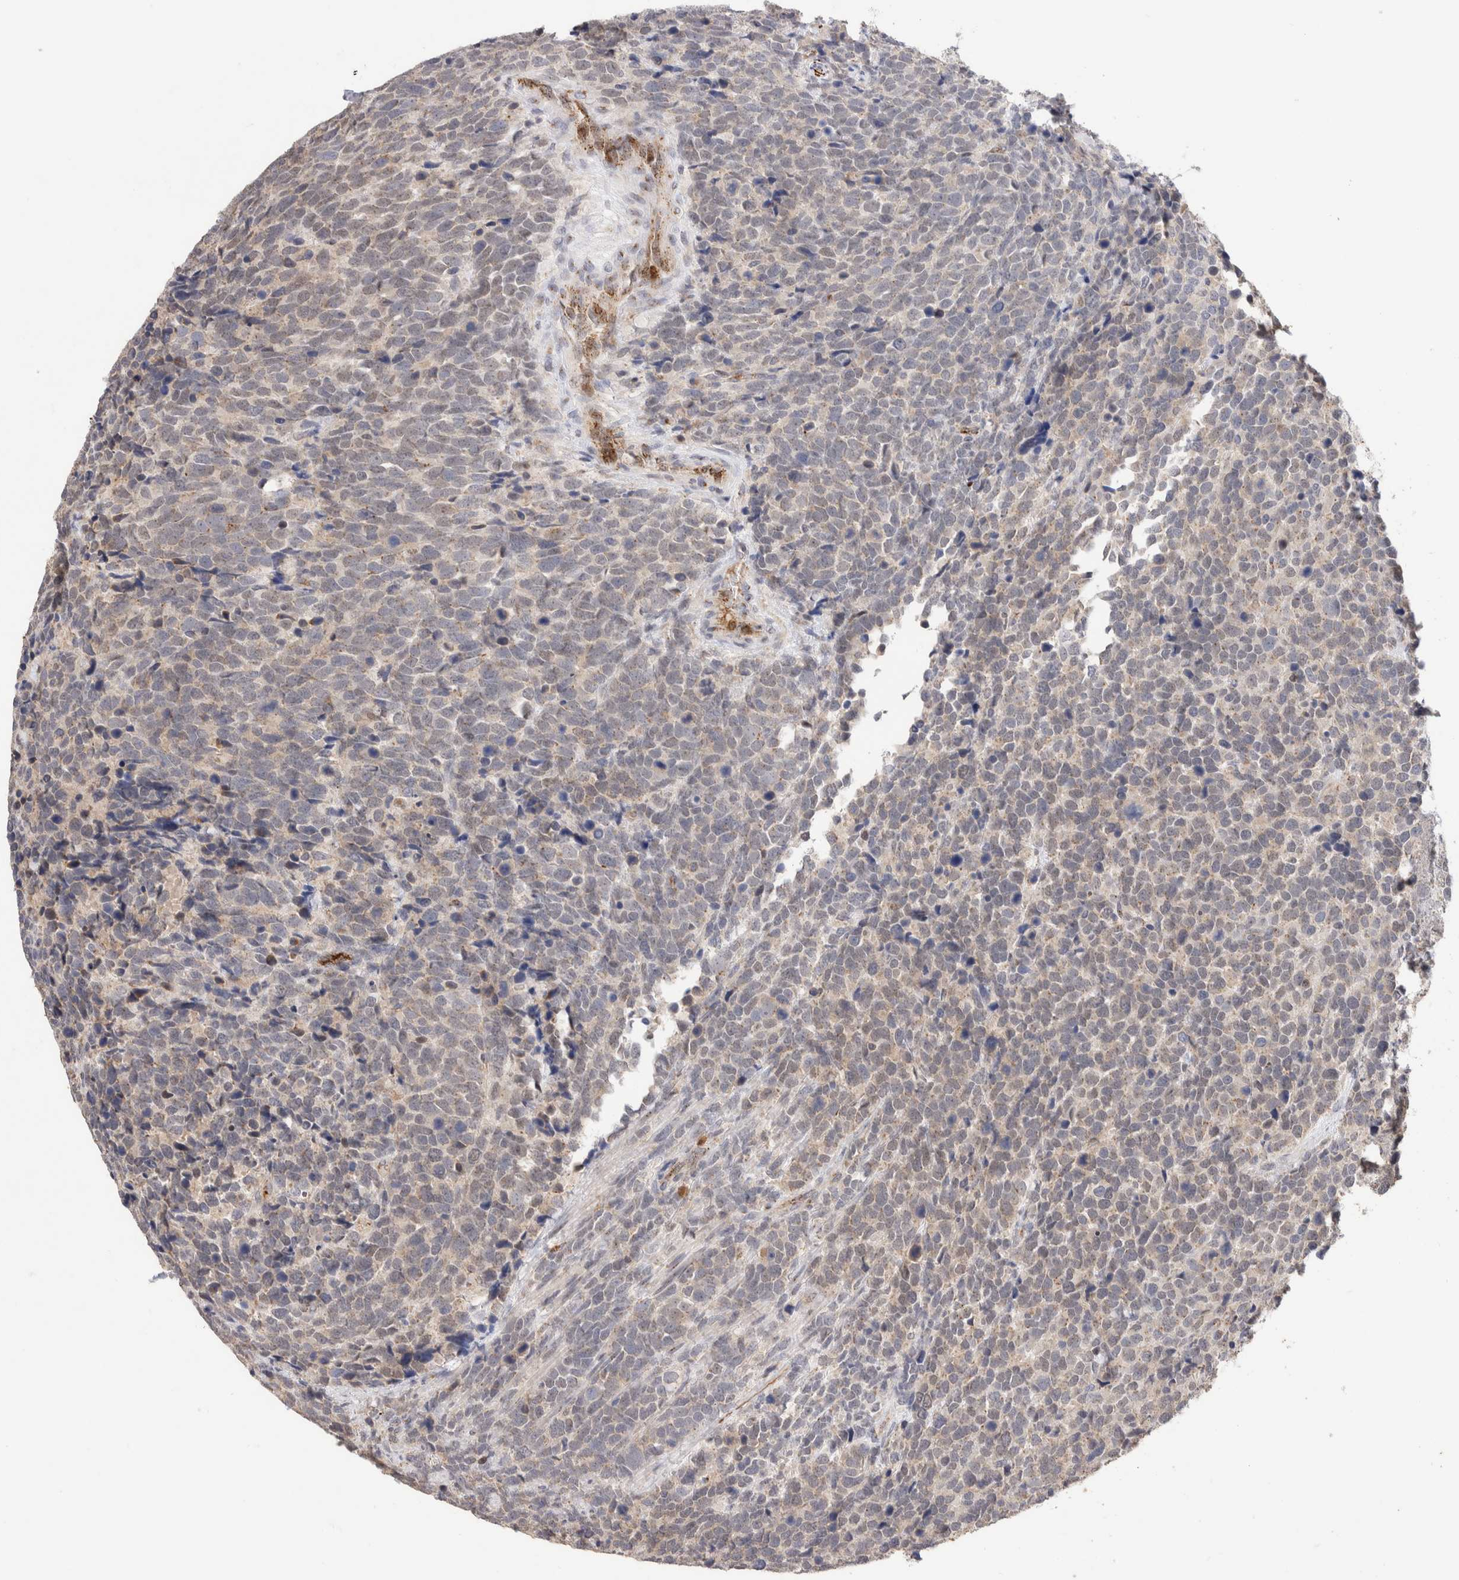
{"staining": {"intensity": "negative", "quantity": "none", "location": "none"}, "tissue": "urothelial cancer", "cell_type": "Tumor cells", "image_type": "cancer", "snomed": [{"axis": "morphology", "description": "Urothelial carcinoma, High grade"}, {"axis": "topography", "description": "Urinary bladder"}], "caption": "Micrograph shows no protein expression in tumor cells of urothelial carcinoma (high-grade) tissue.", "gene": "NSMAF", "patient": {"sex": "female", "age": 82}}